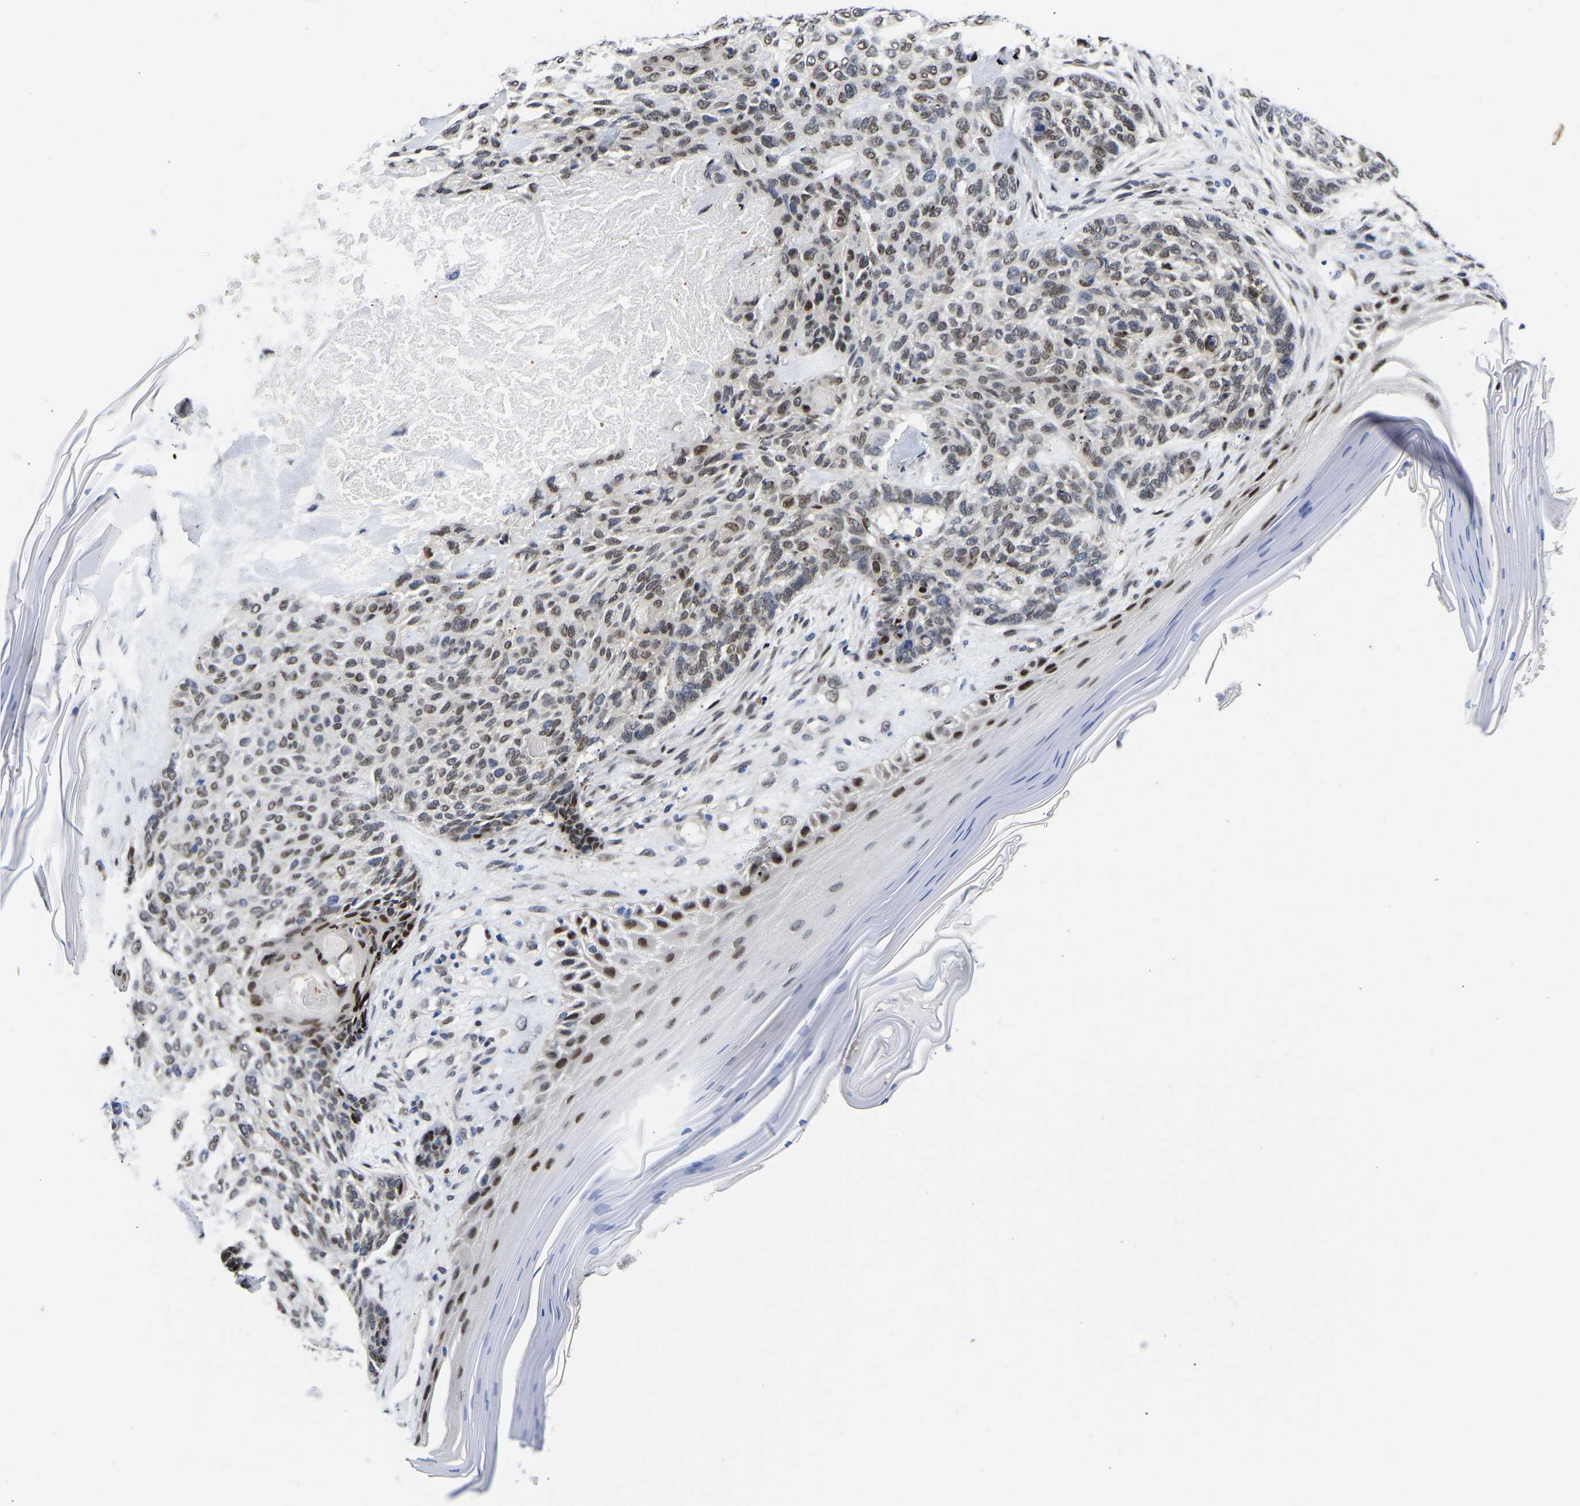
{"staining": {"intensity": "moderate", "quantity": ">75%", "location": "nuclear"}, "tissue": "skin cancer", "cell_type": "Tumor cells", "image_type": "cancer", "snomed": [{"axis": "morphology", "description": "Basal cell carcinoma"}, {"axis": "topography", "description": "Skin"}], "caption": "This image exhibits skin basal cell carcinoma stained with immunohistochemistry to label a protein in brown. The nuclear of tumor cells show moderate positivity for the protein. Nuclei are counter-stained blue.", "gene": "PTRHD1", "patient": {"sex": "male", "age": 55}}